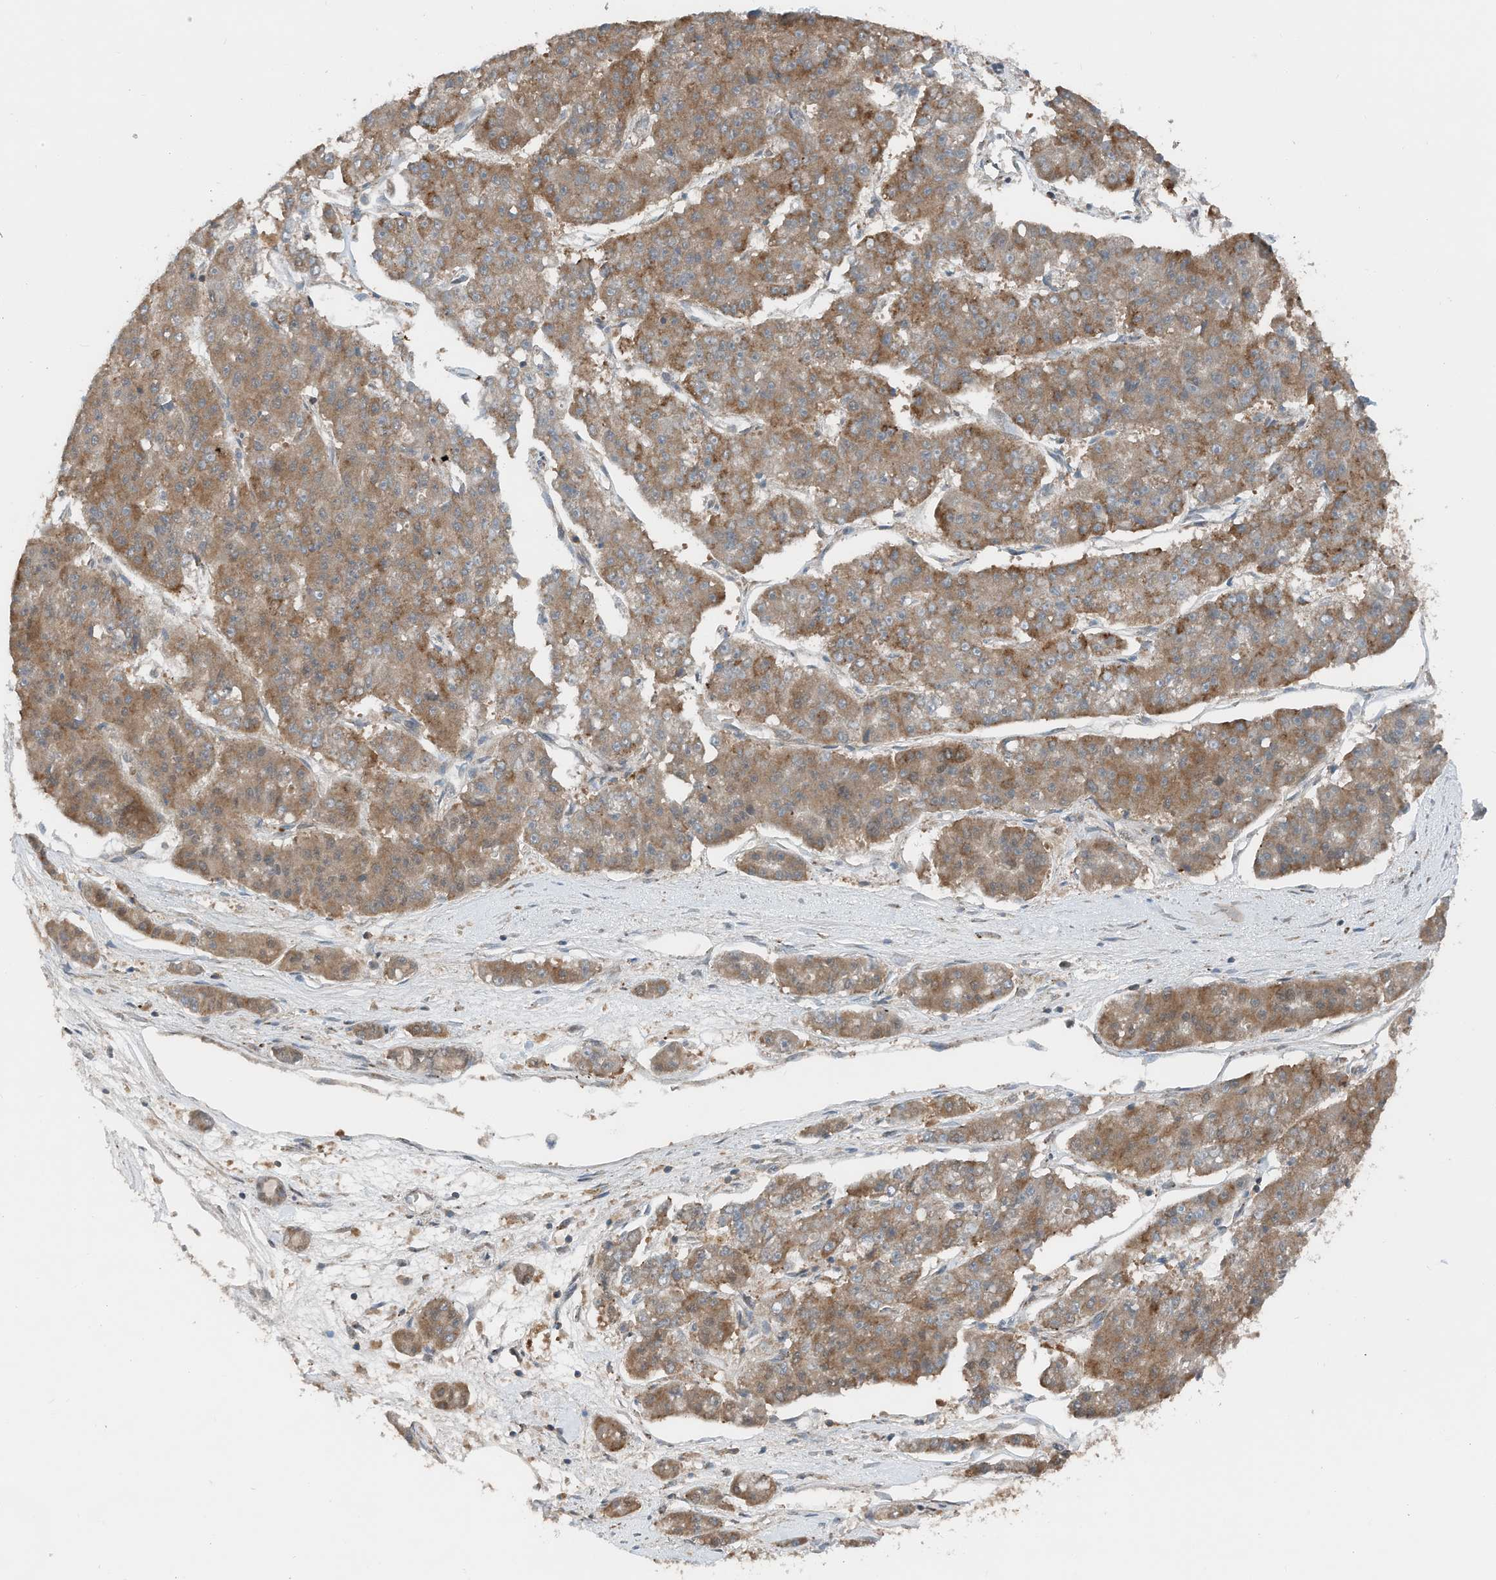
{"staining": {"intensity": "moderate", "quantity": ">75%", "location": "cytoplasmic/membranous"}, "tissue": "pancreatic cancer", "cell_type": "Tumor cells", "image_type": "cancer", "snomed": [{"axis": "morphology", "description": "Adenocarcinoma, NOS"}, {"axis": "topography", "description": "Pancreas"}], "caption": "Protein analysis of pancreatic adenocarcinoma tissue exhibits moderate cytoplasmic/membranous expression in about >75% of tumor cells. The protein of interest is stained brown, and the nuclei are stained in blue (DAB (3,3'-diaminobenzidine) IHC with brightfield microscopy, high magnification).", "gene": "RMND1", "patient": {"sex": "male", "age": 50}}